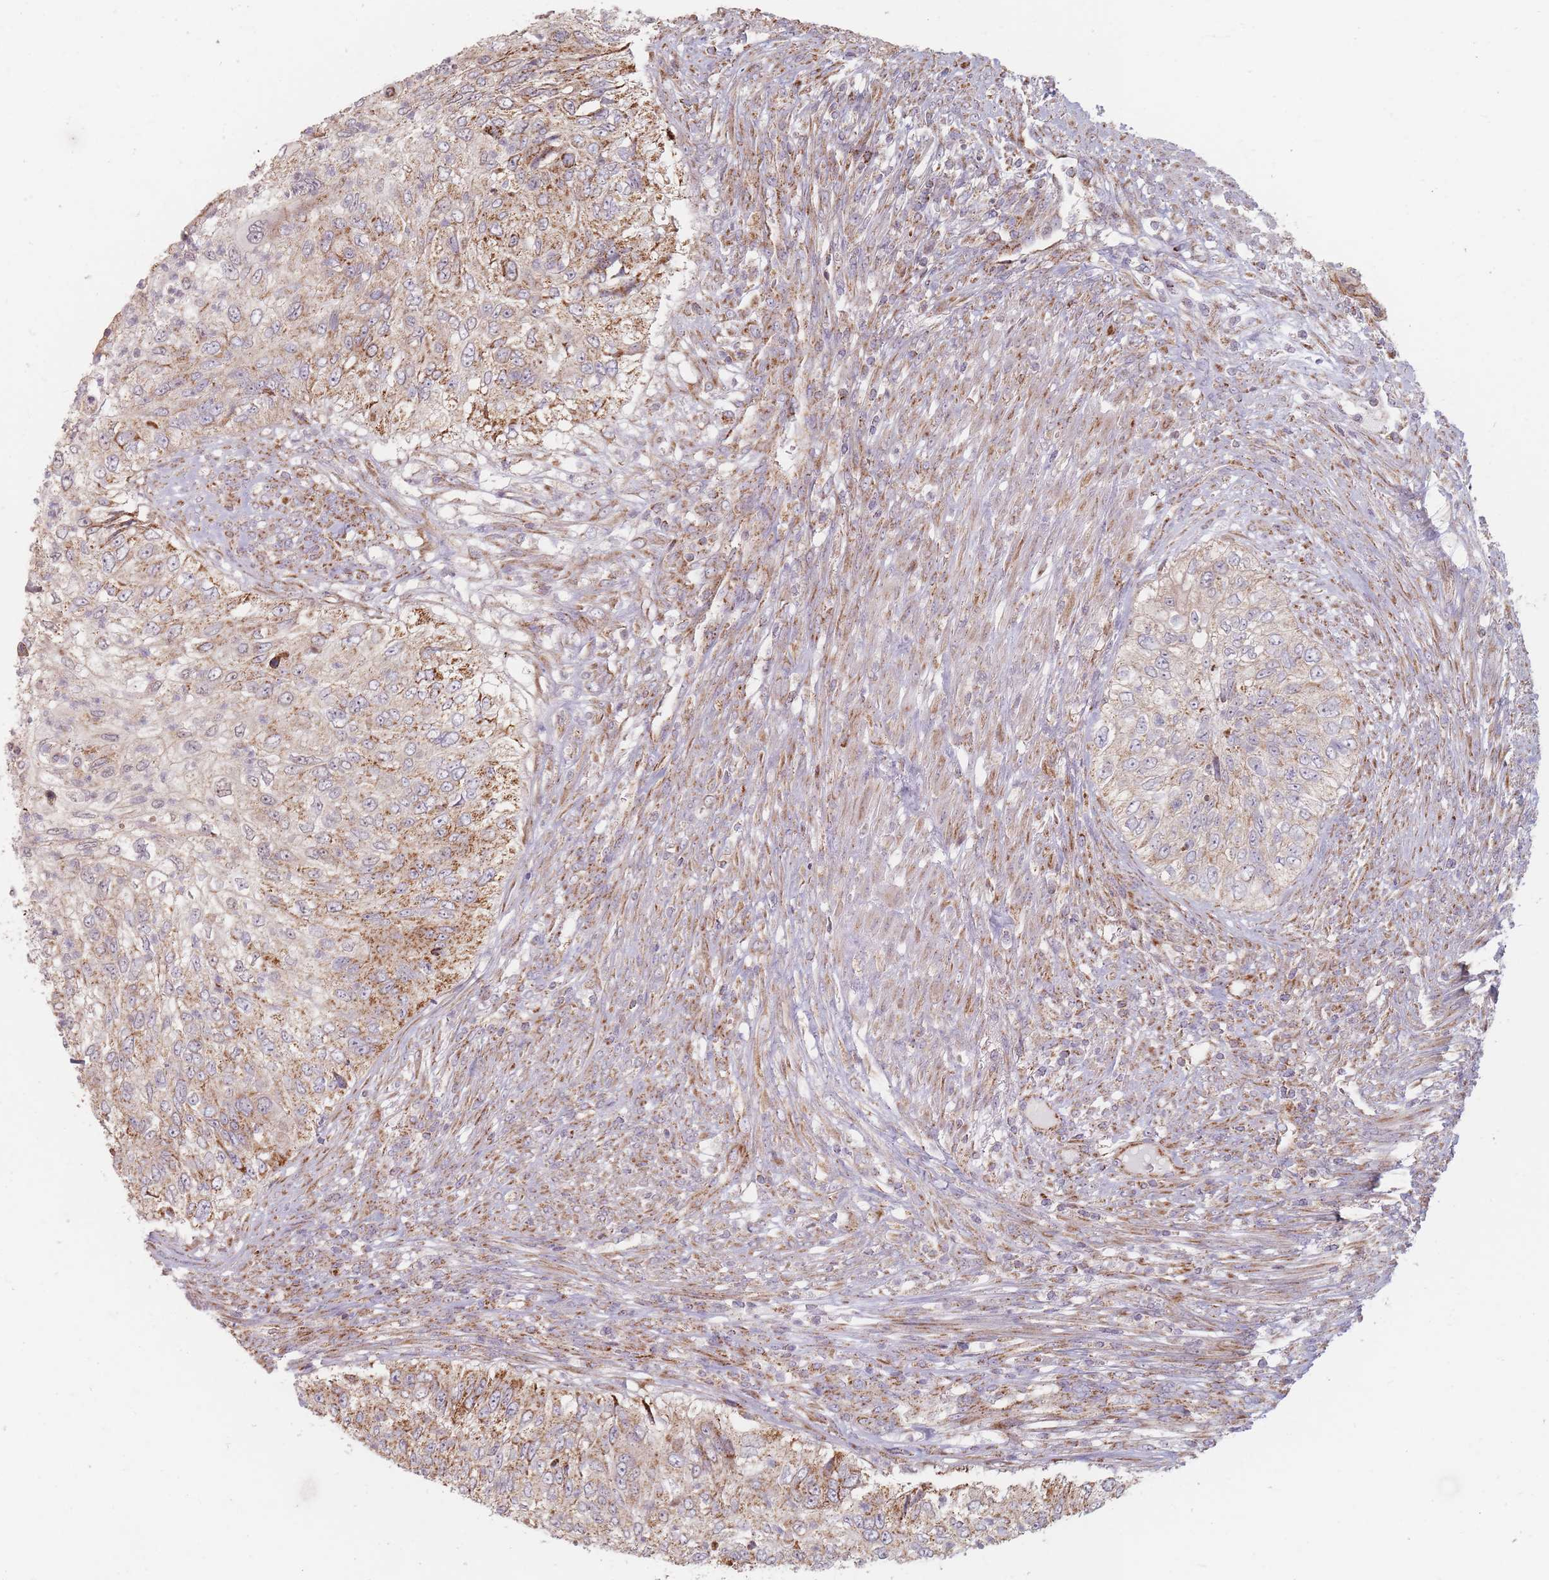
{"staining": {"intensity": "moderate", "quantity": "25%-75%", "location": "cytoplasmic/membranous"}, "tissue": "urothelial cancer", "cell_type": "Tumor cells", "image_type": "cancer", "snomed": [{"axis": "morphology", "description": "Urothelial carcinoma, High grade"}, {"axis": "topography", "description": "Urinary bladder"}], "caption": "This micrograph displays urothelial cancer stained with immunohistochemistry to label a protein in brown. The cytoplasmic/membranous of tumor cells show moderate positivity for the protein. Nuclei are counter-stained blue.", "gene": "ESRP2", "patient": {"sex": "female", "age": 60}}